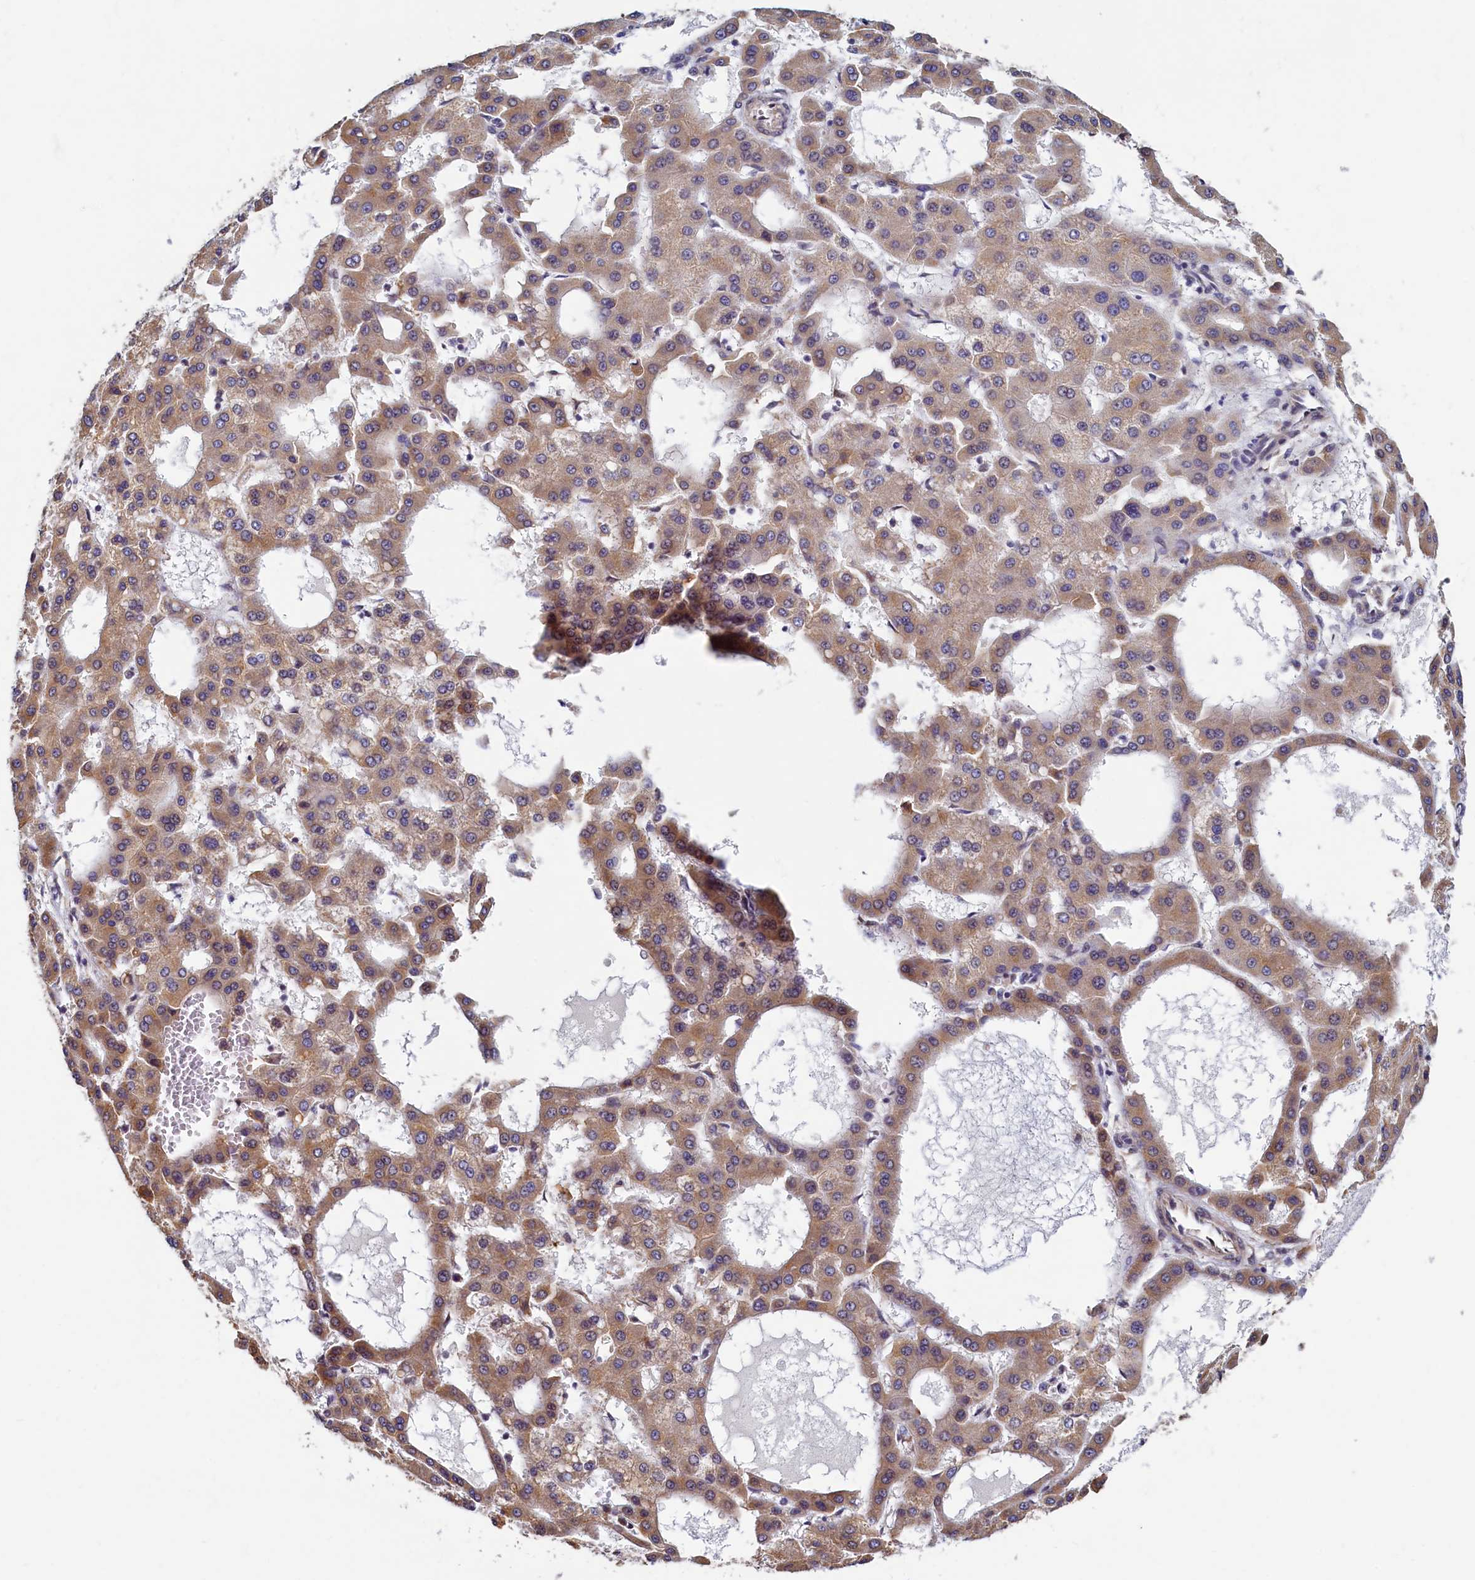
{"staining": {"intensity": "moderate", "quantity": "25%-75%", "location": "cytoplasmic/membranous"}, "tissue": "liver cancer", "cell_type": "Tumor cells", "image_type": "cancer", "snomed": [{"axis": "morphology", "description": "Carcinoma, Hepatocellular, NOS"}, {"axis": "topography", "description": "Liver"}], "caption": "An image of human liver cancer (hepatocellular carcinoma) stained for a protein exhibits moderate cytoplasmic/membranous brown staining in tumor cells.", "gene": "SLC16A14", "patient": {"sex": "male", "age": 47}}